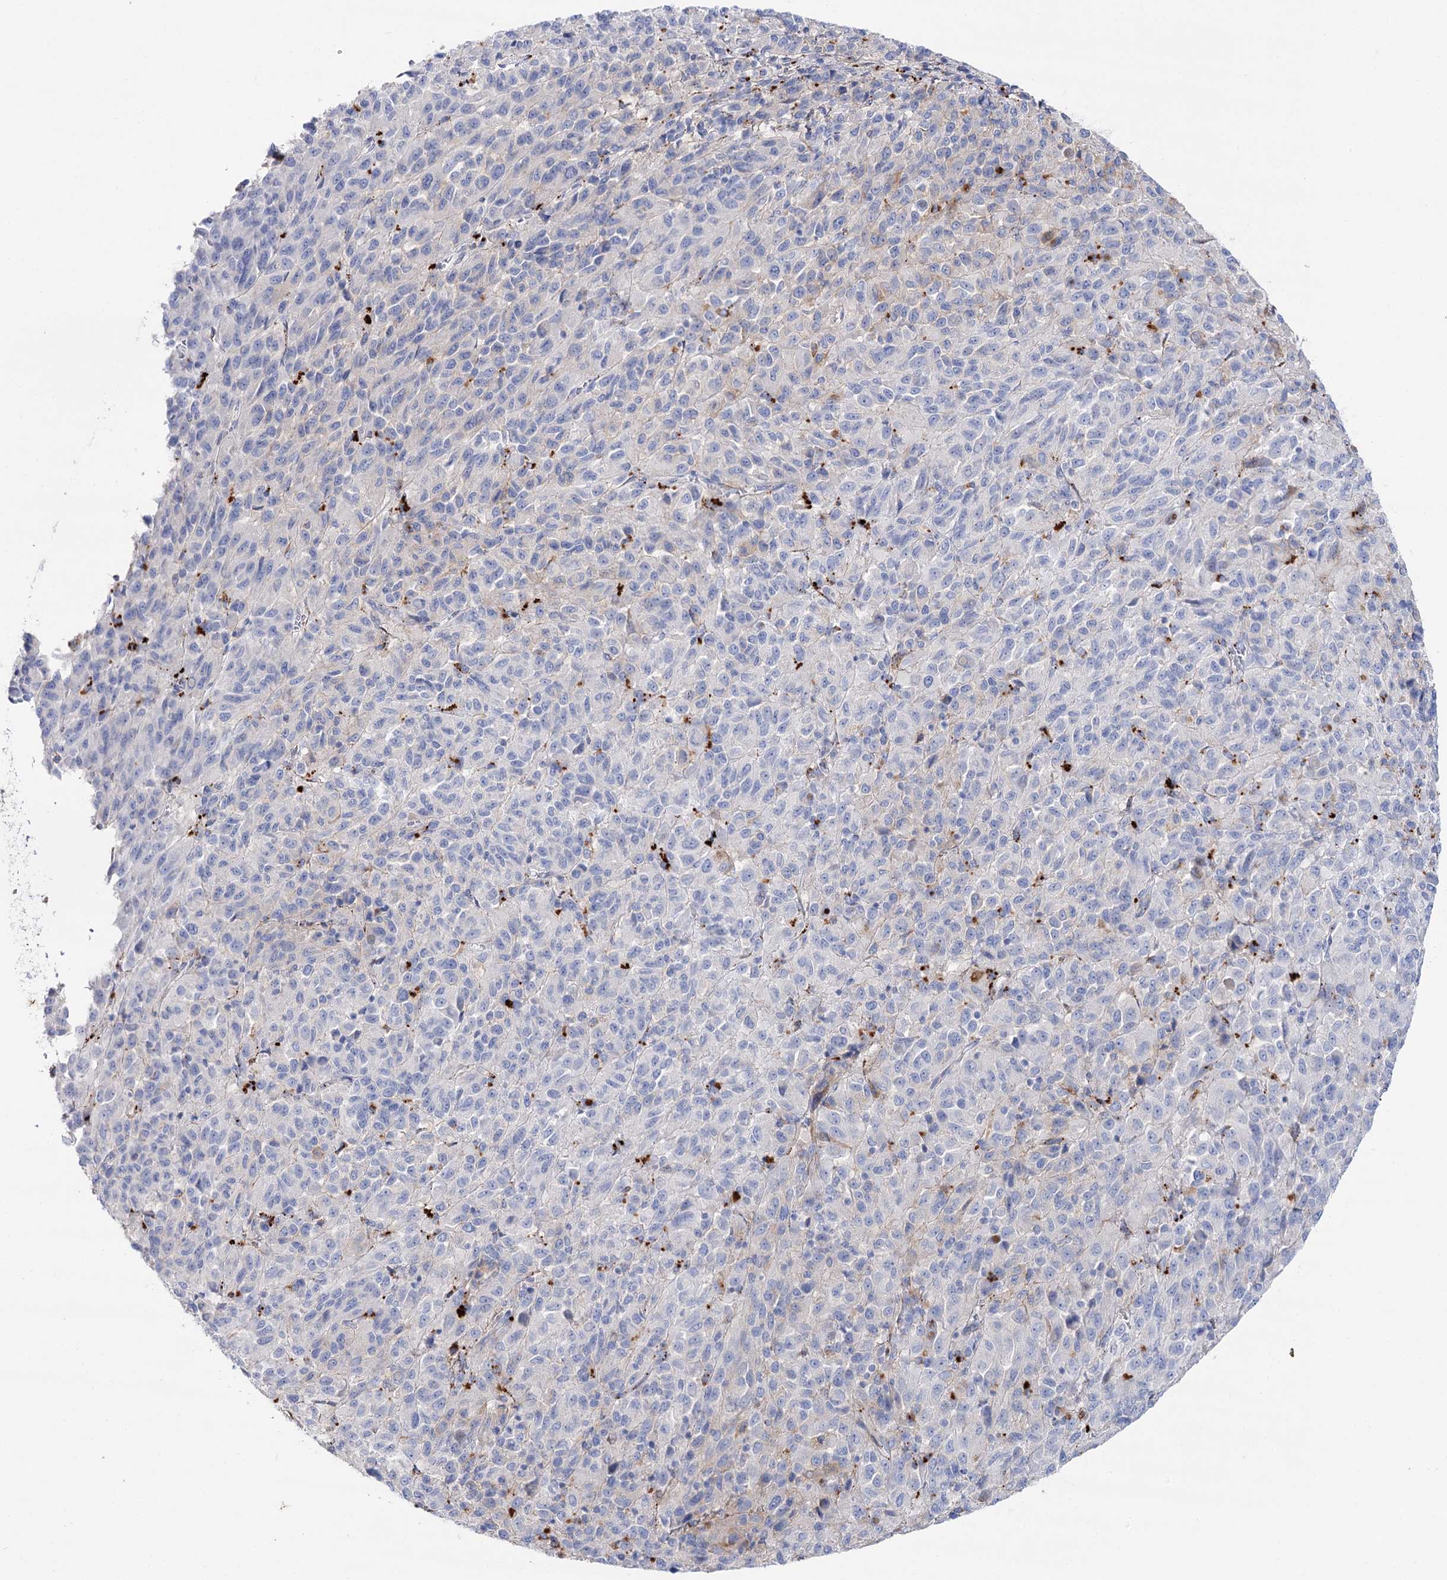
{"staining": {"intensity": "negative", "quantity": "none", "location": "none"}, "tissue": "melanoma", "cell_type": "Tumor cells", "image_type": "cancer", "snomed": [{"axis": "morphology", "description": "Malignant melanoma, Metastatic site"}, {"axis": "topography", "description": "Lung"}], "caption": "Immunohistochemistry (IHC) image of melanoma stained for a protein (brown), which shows no staining in tumor cells.", "gene": "SLC3A1", "patient": {"sex": "male", "age": 64}}